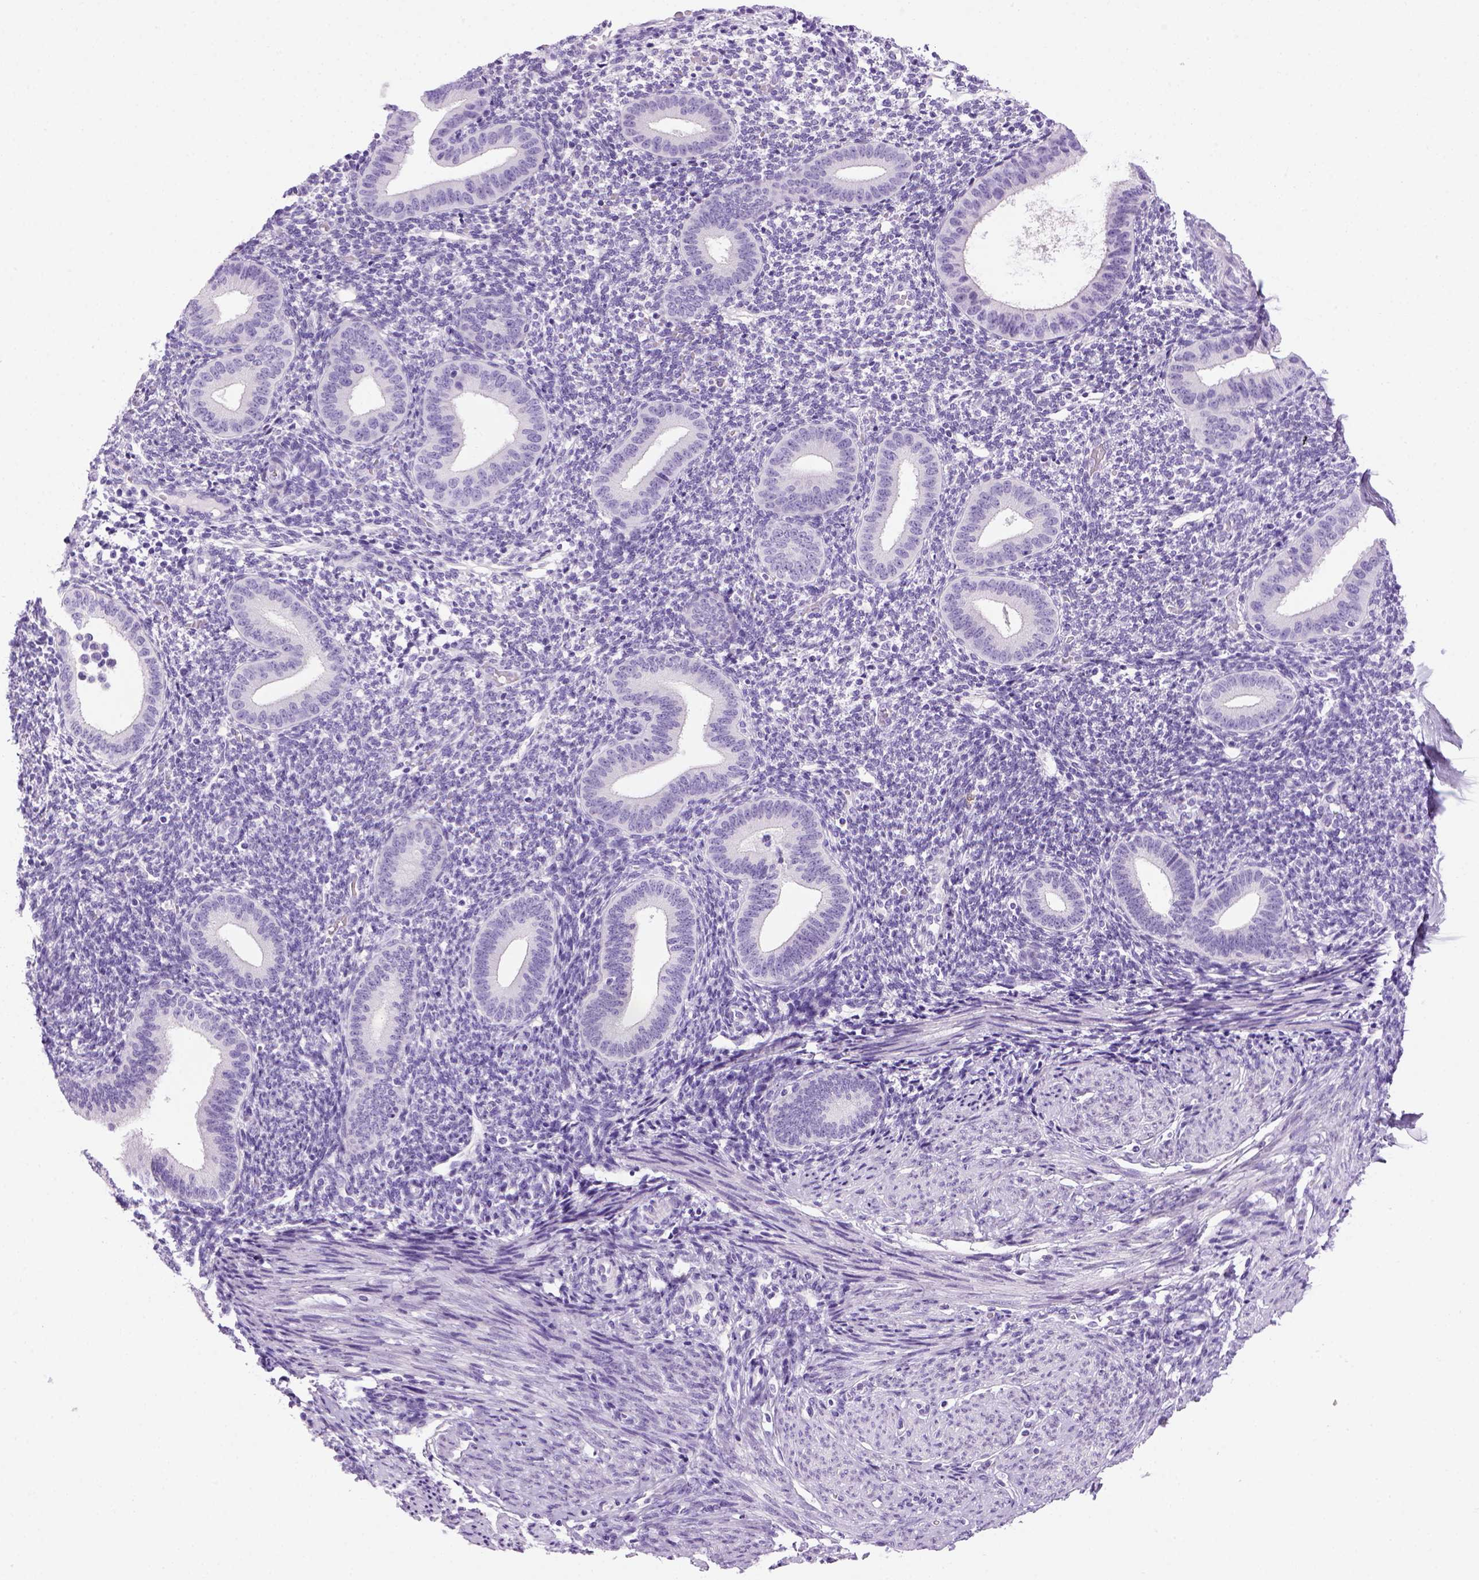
{"staining": {"intensity": "negative", "quantity": "none", "location": "none"}, "tissue": "endometrium", "cell_type": "Cells in endometrial stroma", "image_type": "normal", "snomed": [{"axis": "morphology", "description": "Normal tissue, NOS"}, {"axis": "topography", "description": "Endometrium"}], "caption": "A photomicrograph of endometrium stained for a protein reveals no brown staining in cells in endometrial stroma. (DAB (3,3'-diaminobenzidine) immunohistochemistry (IHC) visualized using brightfield microscopy, high magnification).", "gene": "SGCG", "patient": {"sex": "female", "age": 40}}